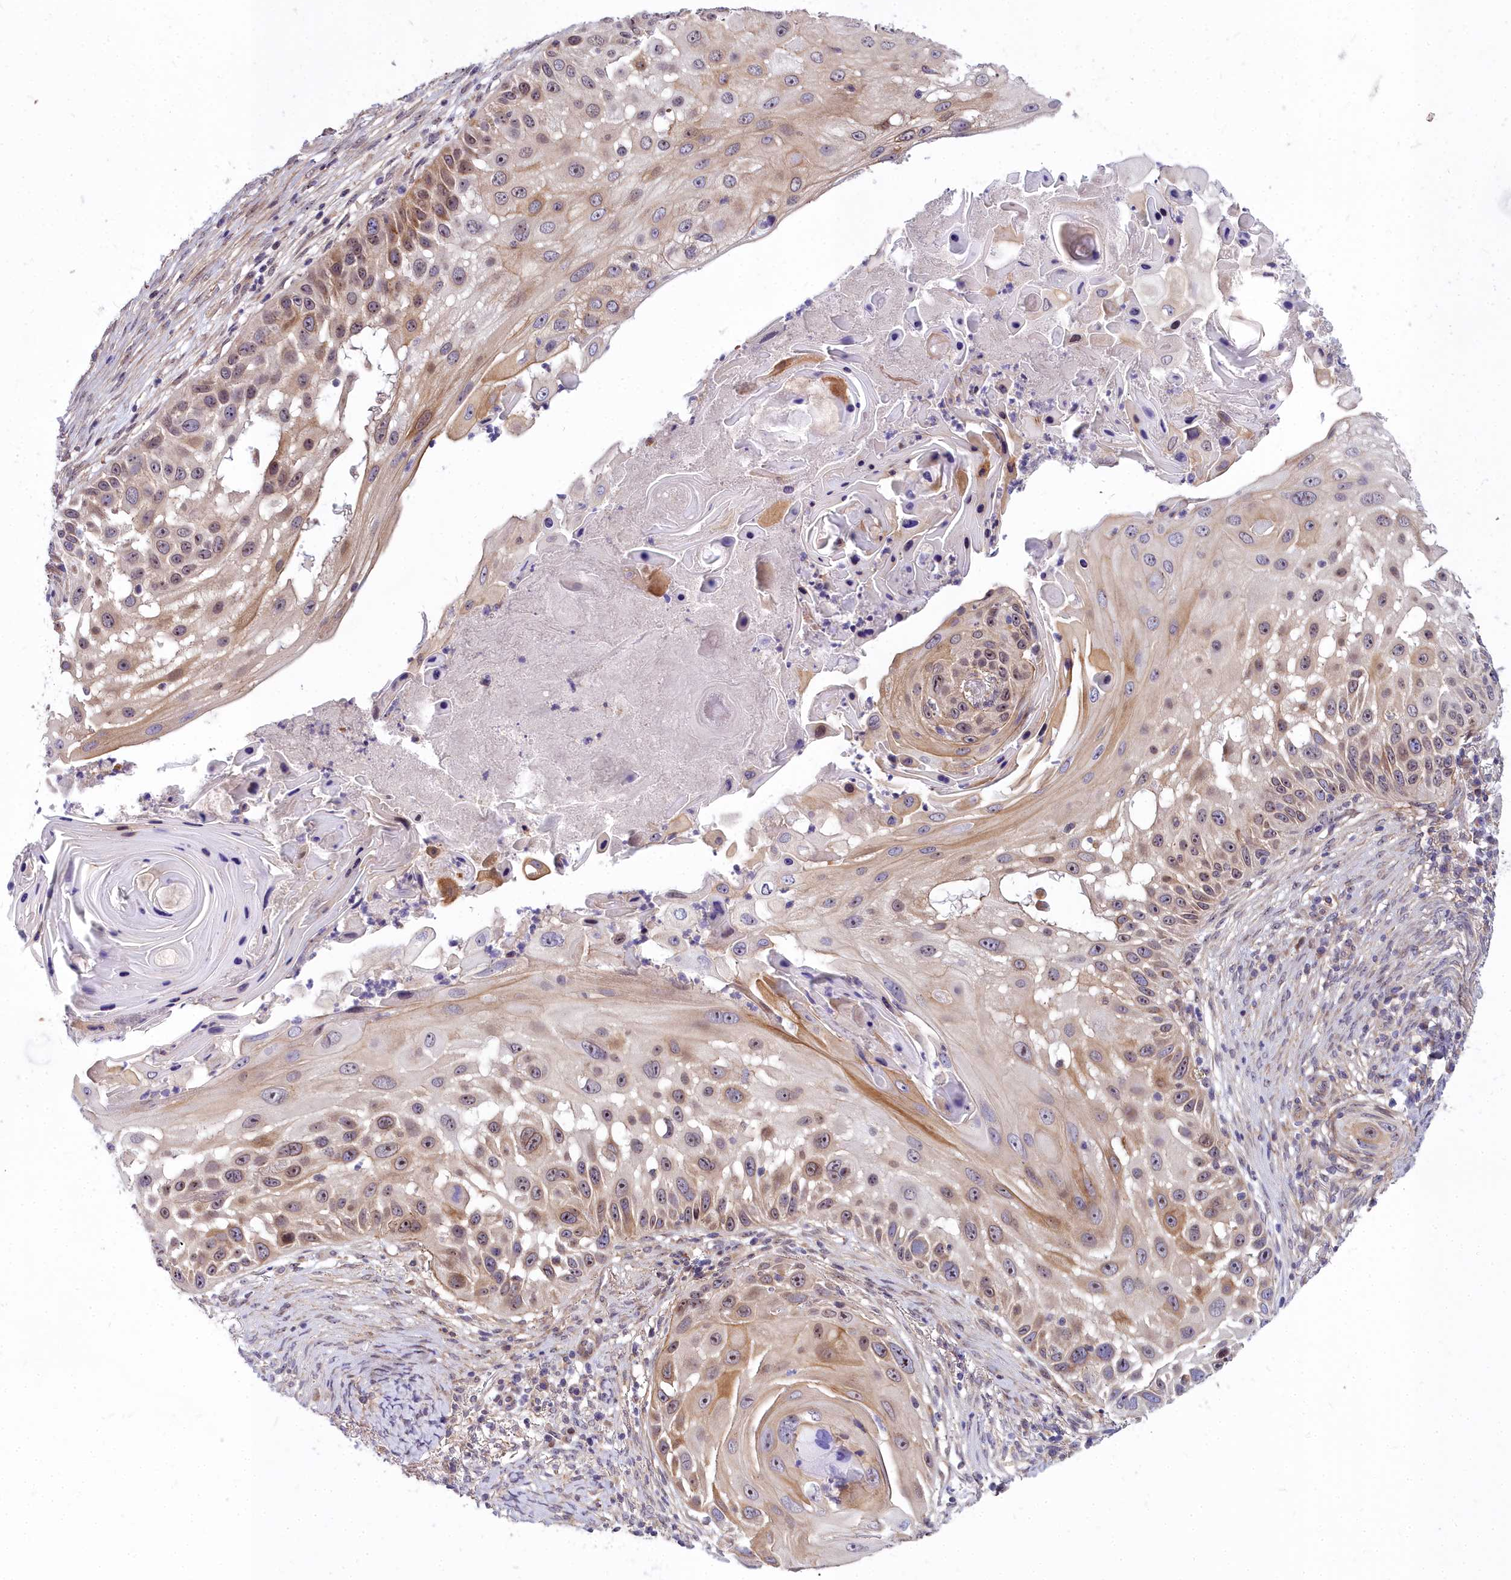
{"staining": {"intensity": "moderate", "quantity": "25%-75%", "location": "cytoplasmic/membranous"}, "tissue": "skin cancer", "cell_type": "Tumor cells", "image_type": "cancer", "snomed": [{"axis": "morphology", "description": "Squamous cell carcinoma, NOS"}, {"axis": "topography", "description": "Skin"}], "caption": "Brown immunohistochemical staining in skin cancer displays moderate cytoplasmic/membranous staining in about 25%-75% of tumor cells.", "gene": "ABCB8", "patient": {"sex": "female", "age": 44}}